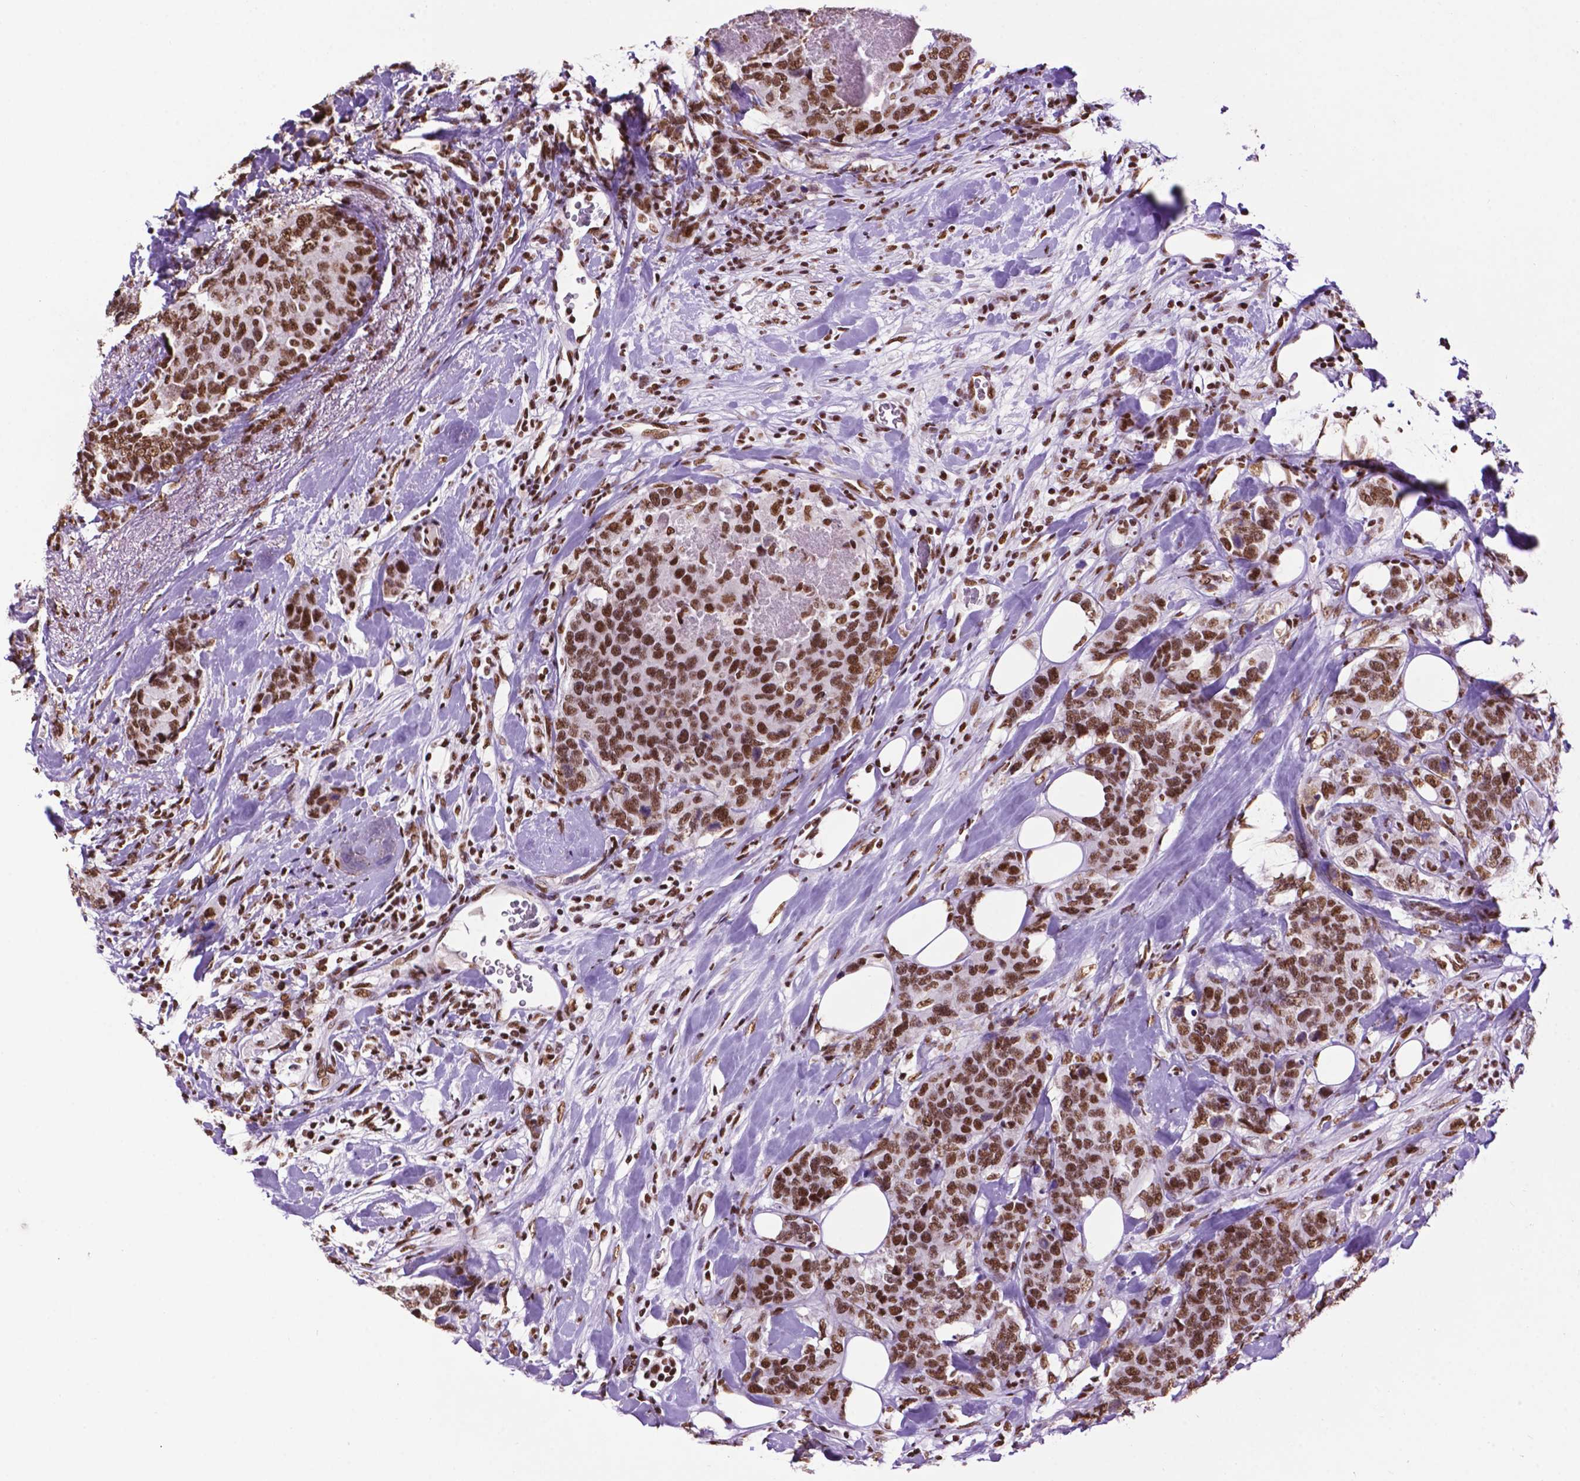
{"staining": {"intensity": "moderate", "quantity": ">75%", "location": "nuclear"}, "tissue": "breast cancer", "cell_type": "Tumor cells", "image_type": "cancer", "snomed": [{"axis": "morphology", "description": "Lobular carcinoma"}, {"axis": "topography", "description": "Breast"}], "caption": "Immunohistochemistry (DAB (3,3'-diaminobenzidine)) staining of breast cancer exhibits moderate nuclear protein positivity in approximately >75% of tumor cells.", "gene": "CCAR2", "patient": {"sex": "female", "age": 59}}